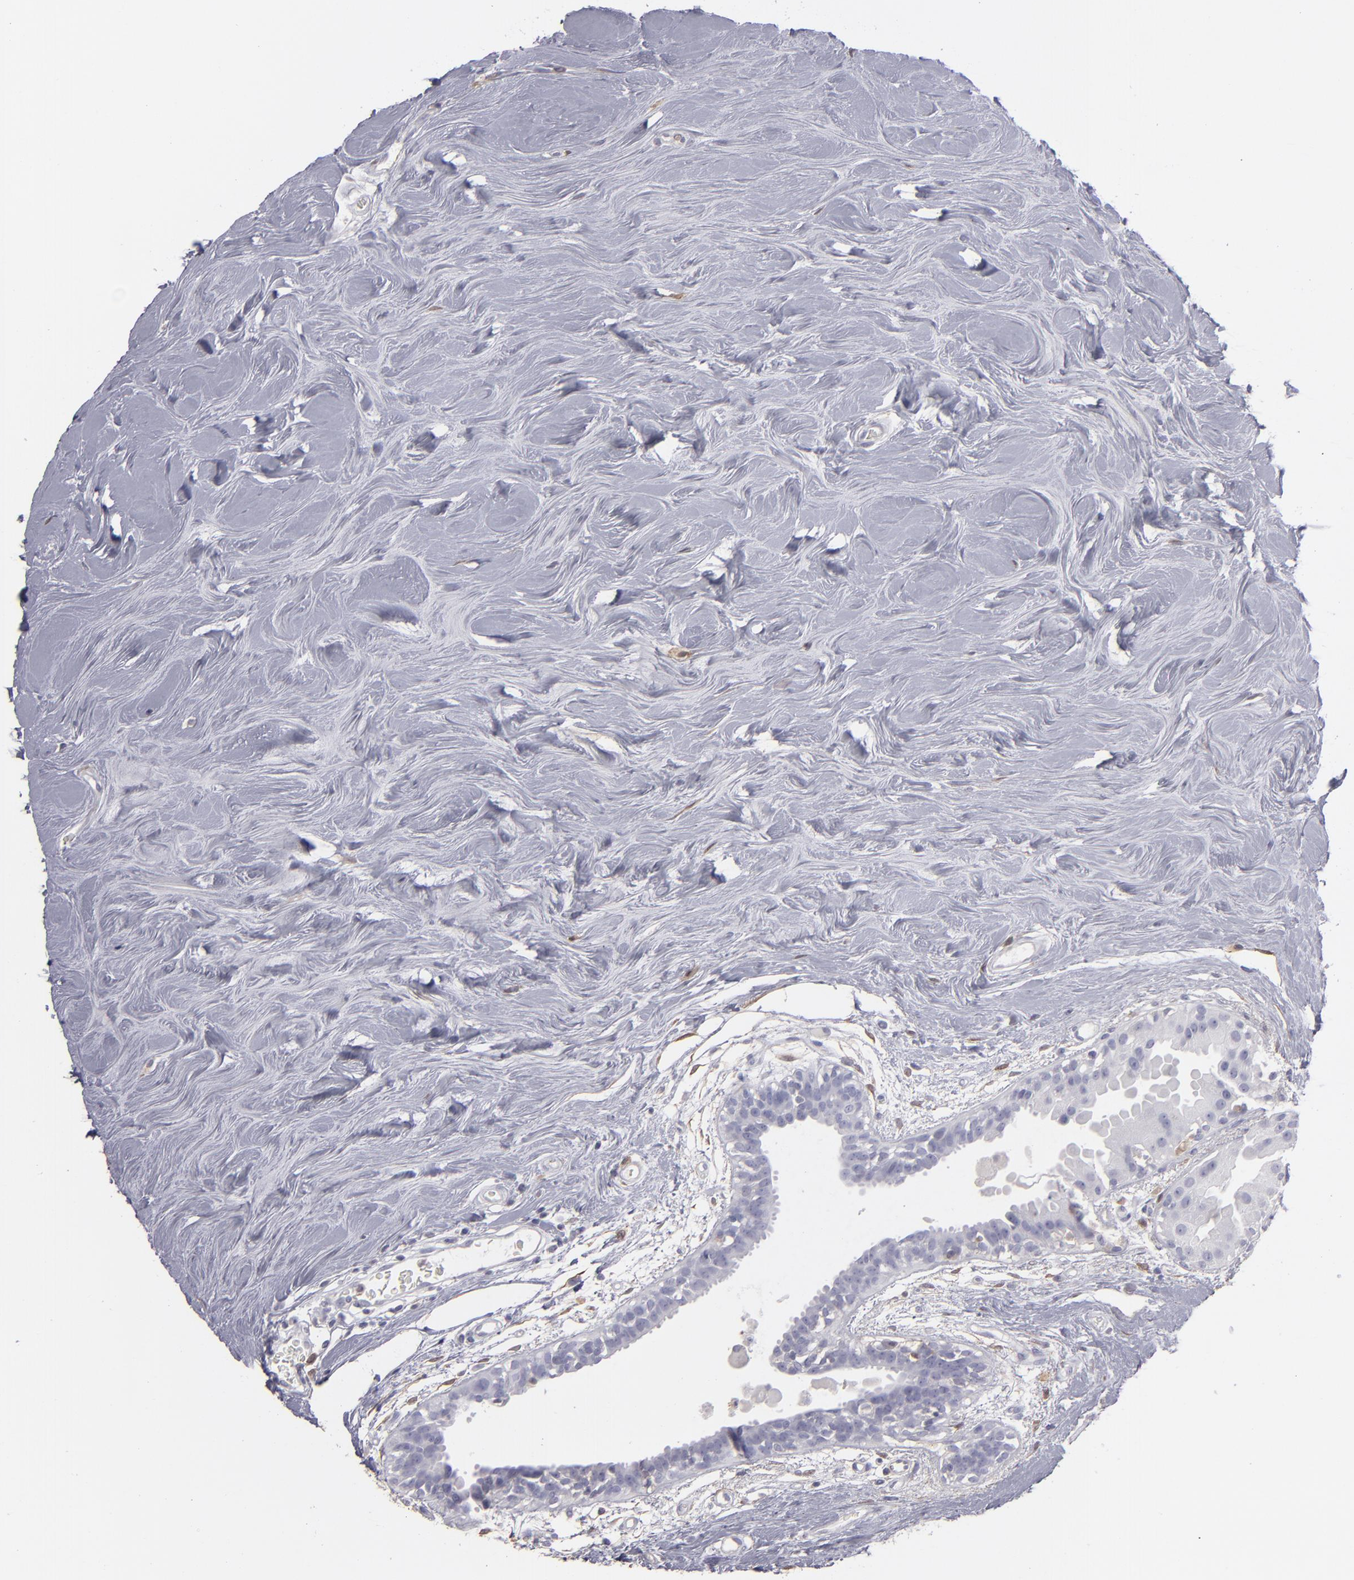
{"staining": {"intensity": "negative", "quantity": "none", "location": "none"}, "tissue": "breast cancer", "cell_type": "Tumor cells", "image_type": "cancer", "snomed": [{"axis": "morphology", "description": "Duct carcinoma"}, {"axis": "topography", "description": "Breast"}], "caption": "IHC image of neoplastic tissue: human invasive ductal carcinoma (breast) stained with DAB reveals no significant protein positivity in tumor cells. (DAB (3,3'-diaminobenzidine) IHC visualized using brightfield microscopy, high magnification).", "gene": "SEMA3G", "patient": {"sex": "female", "age": 40}}